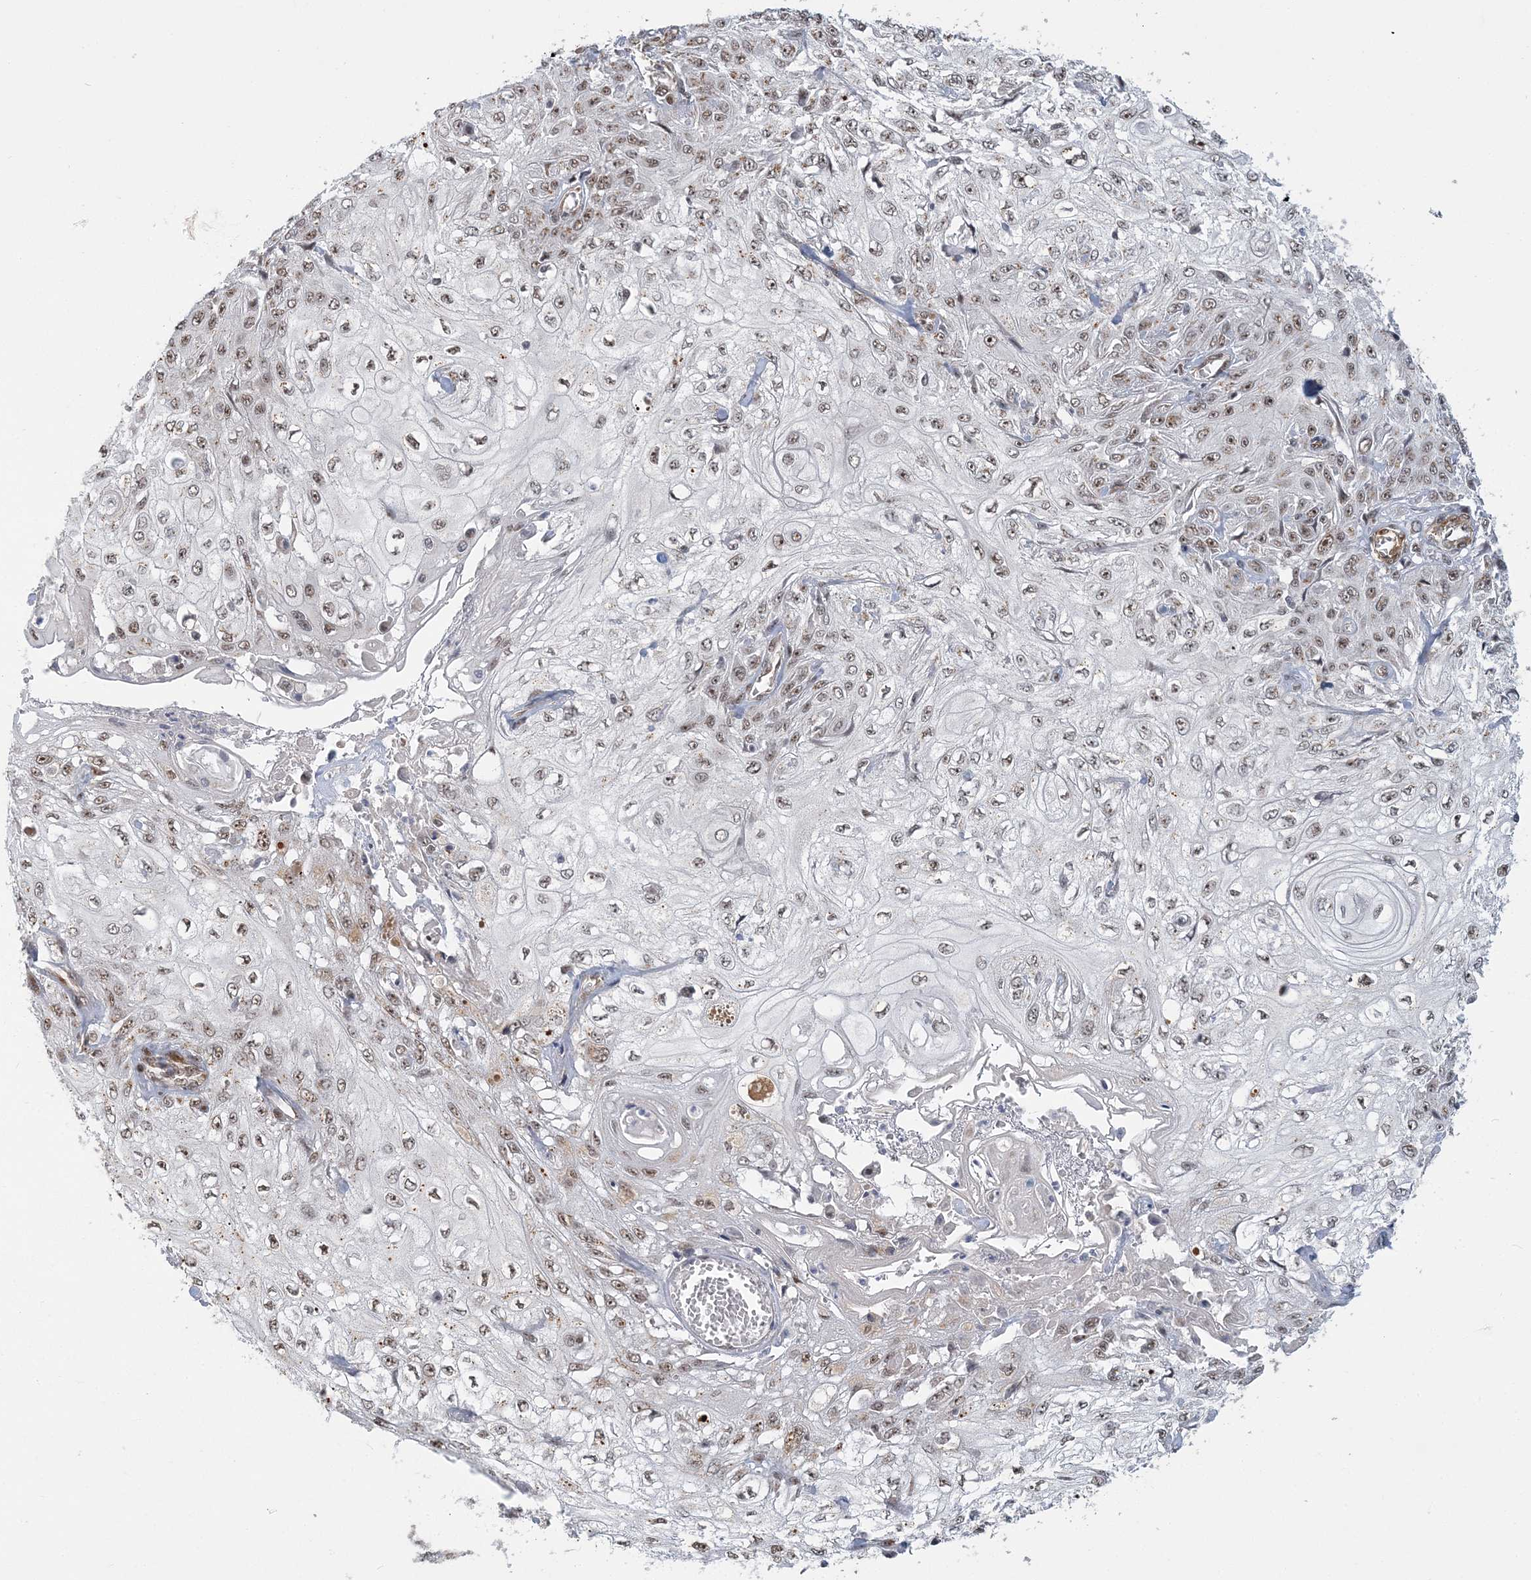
{"staining": {"intensity": "weak", "quantity": ">75%", "location": "nuclear"}, "tissue": "skin cancer", "cell_type": "Tumor cells", "image_type": "cancer", "snomed": [{"axis": "morphology", "description": "Squamous cell carcinoma, NOS"}, {"axis": "morphology", "description": "Squamous cell carcinoma, metastatic, NOS"}, {"axis": "topography", "description": "Skin"}, {"axis": "topography", "description": "Lymph node"}], "caption": "Immunohistochemistry of skin cancer displays low levels of weak nuclear positivity in approximately >75% of tumor cells.", "gene": "PLRG1", "patient": {"sex": "male", "age": 75}}